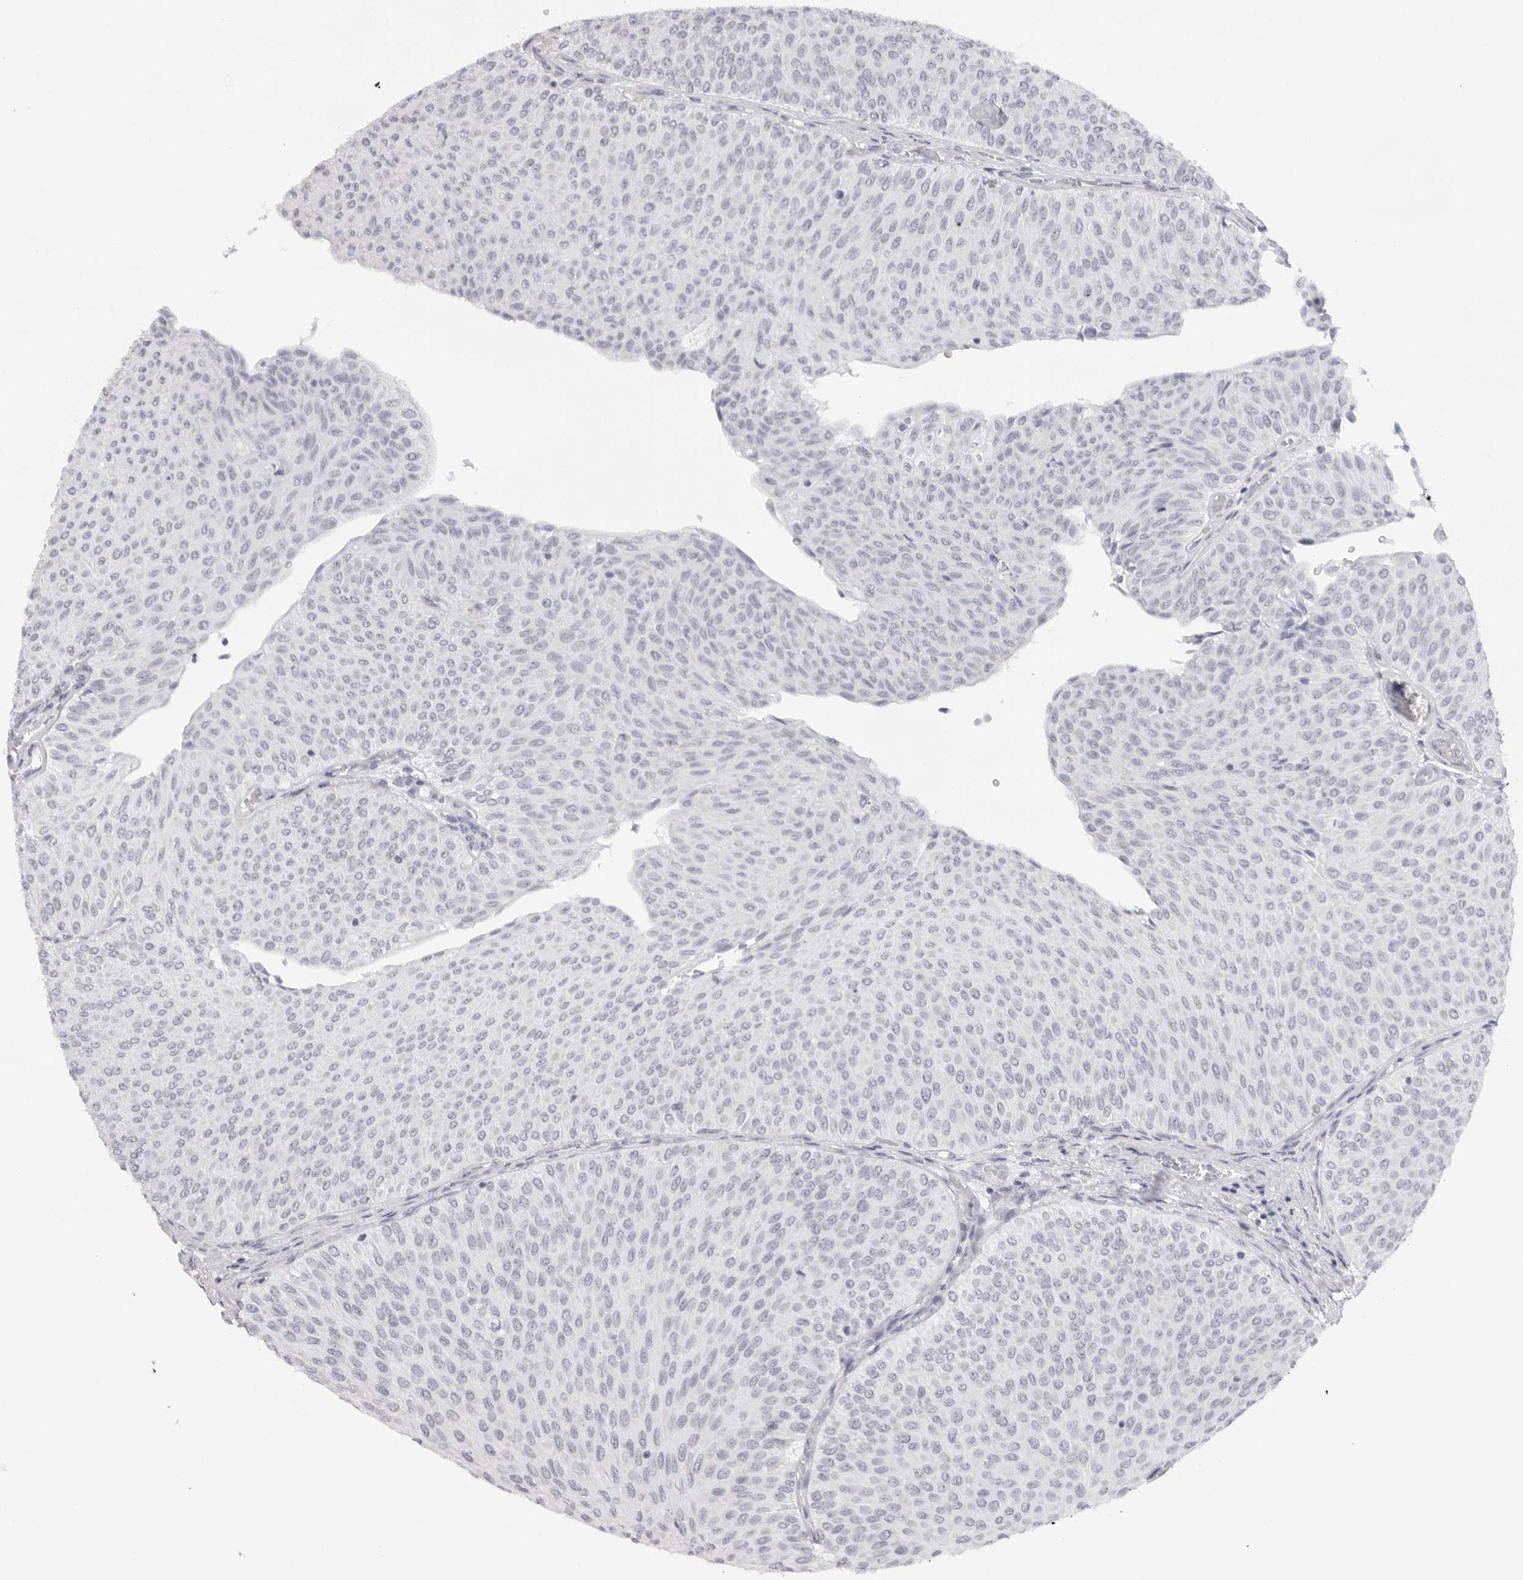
{"staining": {"intensity": "negative", "quantity": "none", "location": "none"}, "tissue": "urothelial cancer", "cell_type": "Tumor cells", "image_type": "cancer", "snomed": [{"axis": "morphology", "description": "Urothelial carcinoma, Low grade"}, {"axis": "topography", "description": "Urinary bladder"}], "caption": "Immunohistochemistry (IHC) of low-grade urothelial carcinoma reveals no staining in tumor cells.", "gene": "KLK12", "patient": {"sex": "male", "age": 78}}